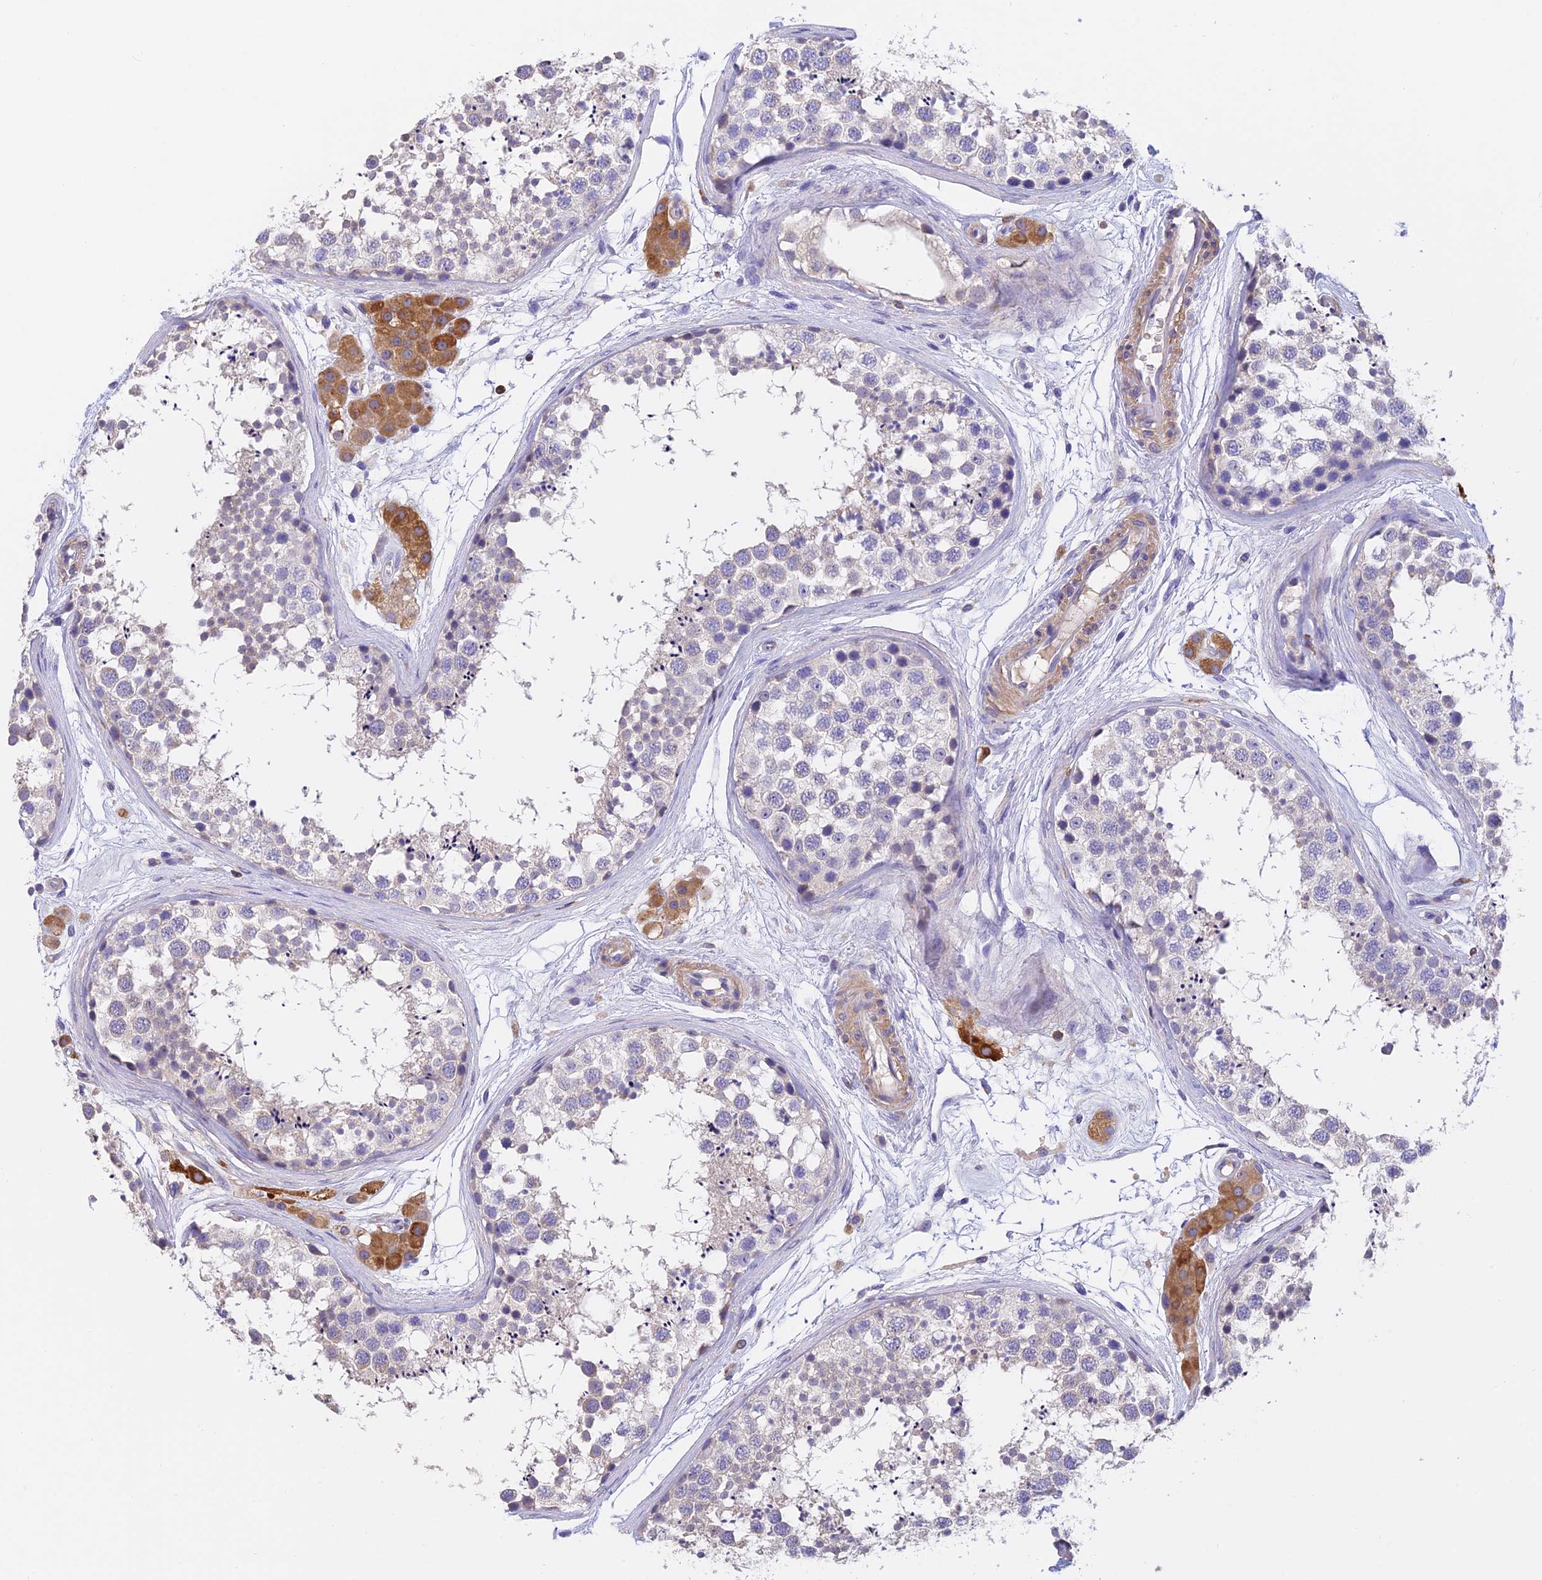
{"staining": {"intensity": "negative", "quantity": "none", "location": "none"}, "tissue": "testis", "cell_type": "Cells in seminiferous ducts", "image_type": "normal", "snomed": [{"axis": "morphology", "description": "Normal tissue, NOS"}, {"axis": "topography", "description": "Testis"}], "caption": "Immunohistochemistry micrograph of benign testis: testis stained with DAB displays no significant protein staining in cells in seminiferous ducts. The staining was performed using DAB to visualize the protein expression in brown, while the nuclei were stained in blue with hematoxylin (Magnification: 20x).", "gene": "LPXN", "patient": {"sex": "male", "age": 56}}